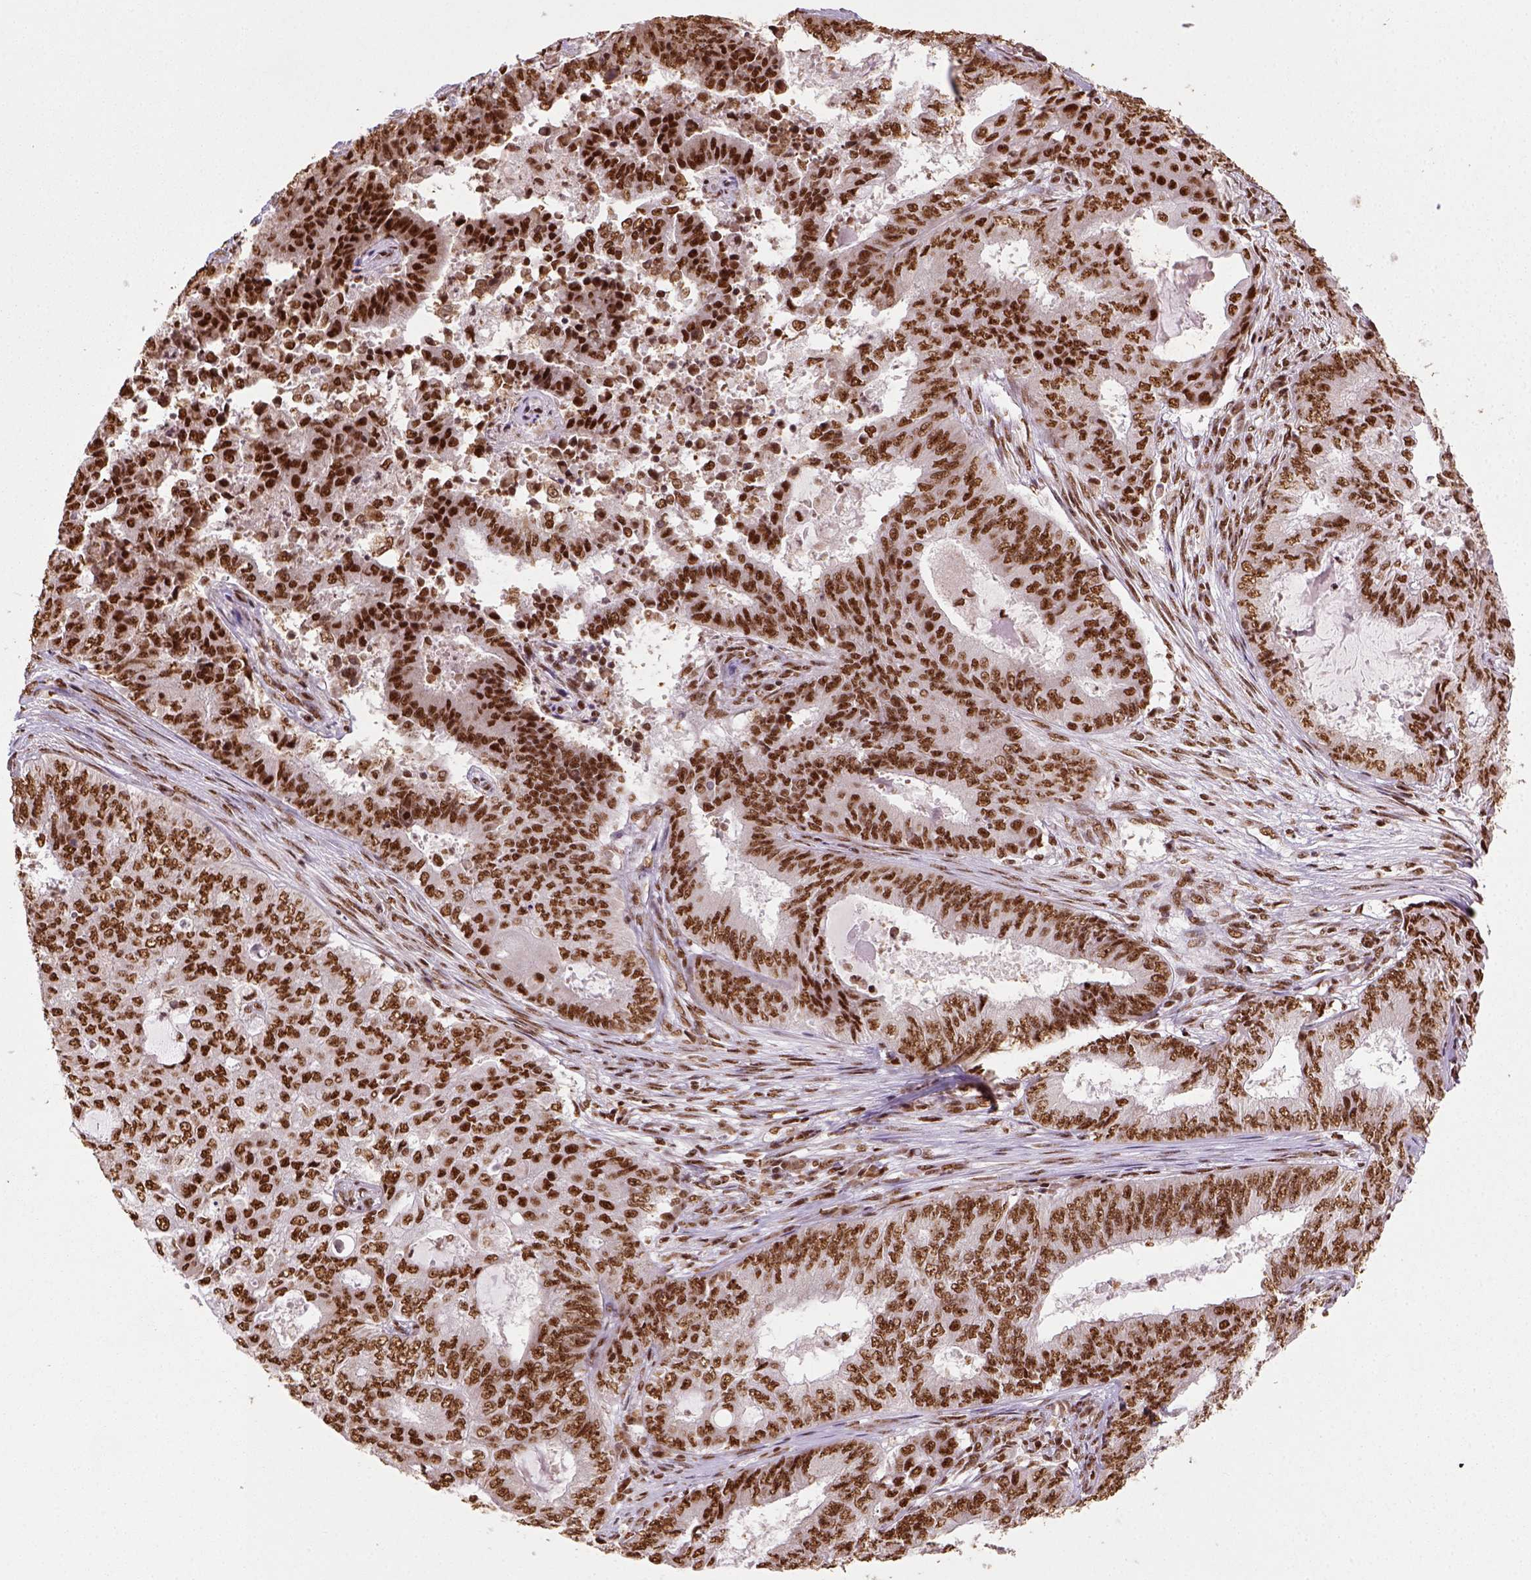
{"staining": {"intensity": "strong", "quantity": ">75%", "location": "nuclear"}, "tissue": "endometrial cancer", "cell_type": "Tumor cells", "image_type": "cancer", "snomed": [{"axis": "morphology", "description": "Adenocarcinoma, NOS"}, {"axis": "topography", "description": "Endometrium"}], "caption": "IHC of human endometrial cancer displays high levels of strong nuclear positivity in approximately >75% of tumor cells. The protein of interest is shown in brown color, while the nuclei are stained blue.", "gene": "CCAR1", "patient": {"sex": "female", "age": 62}}